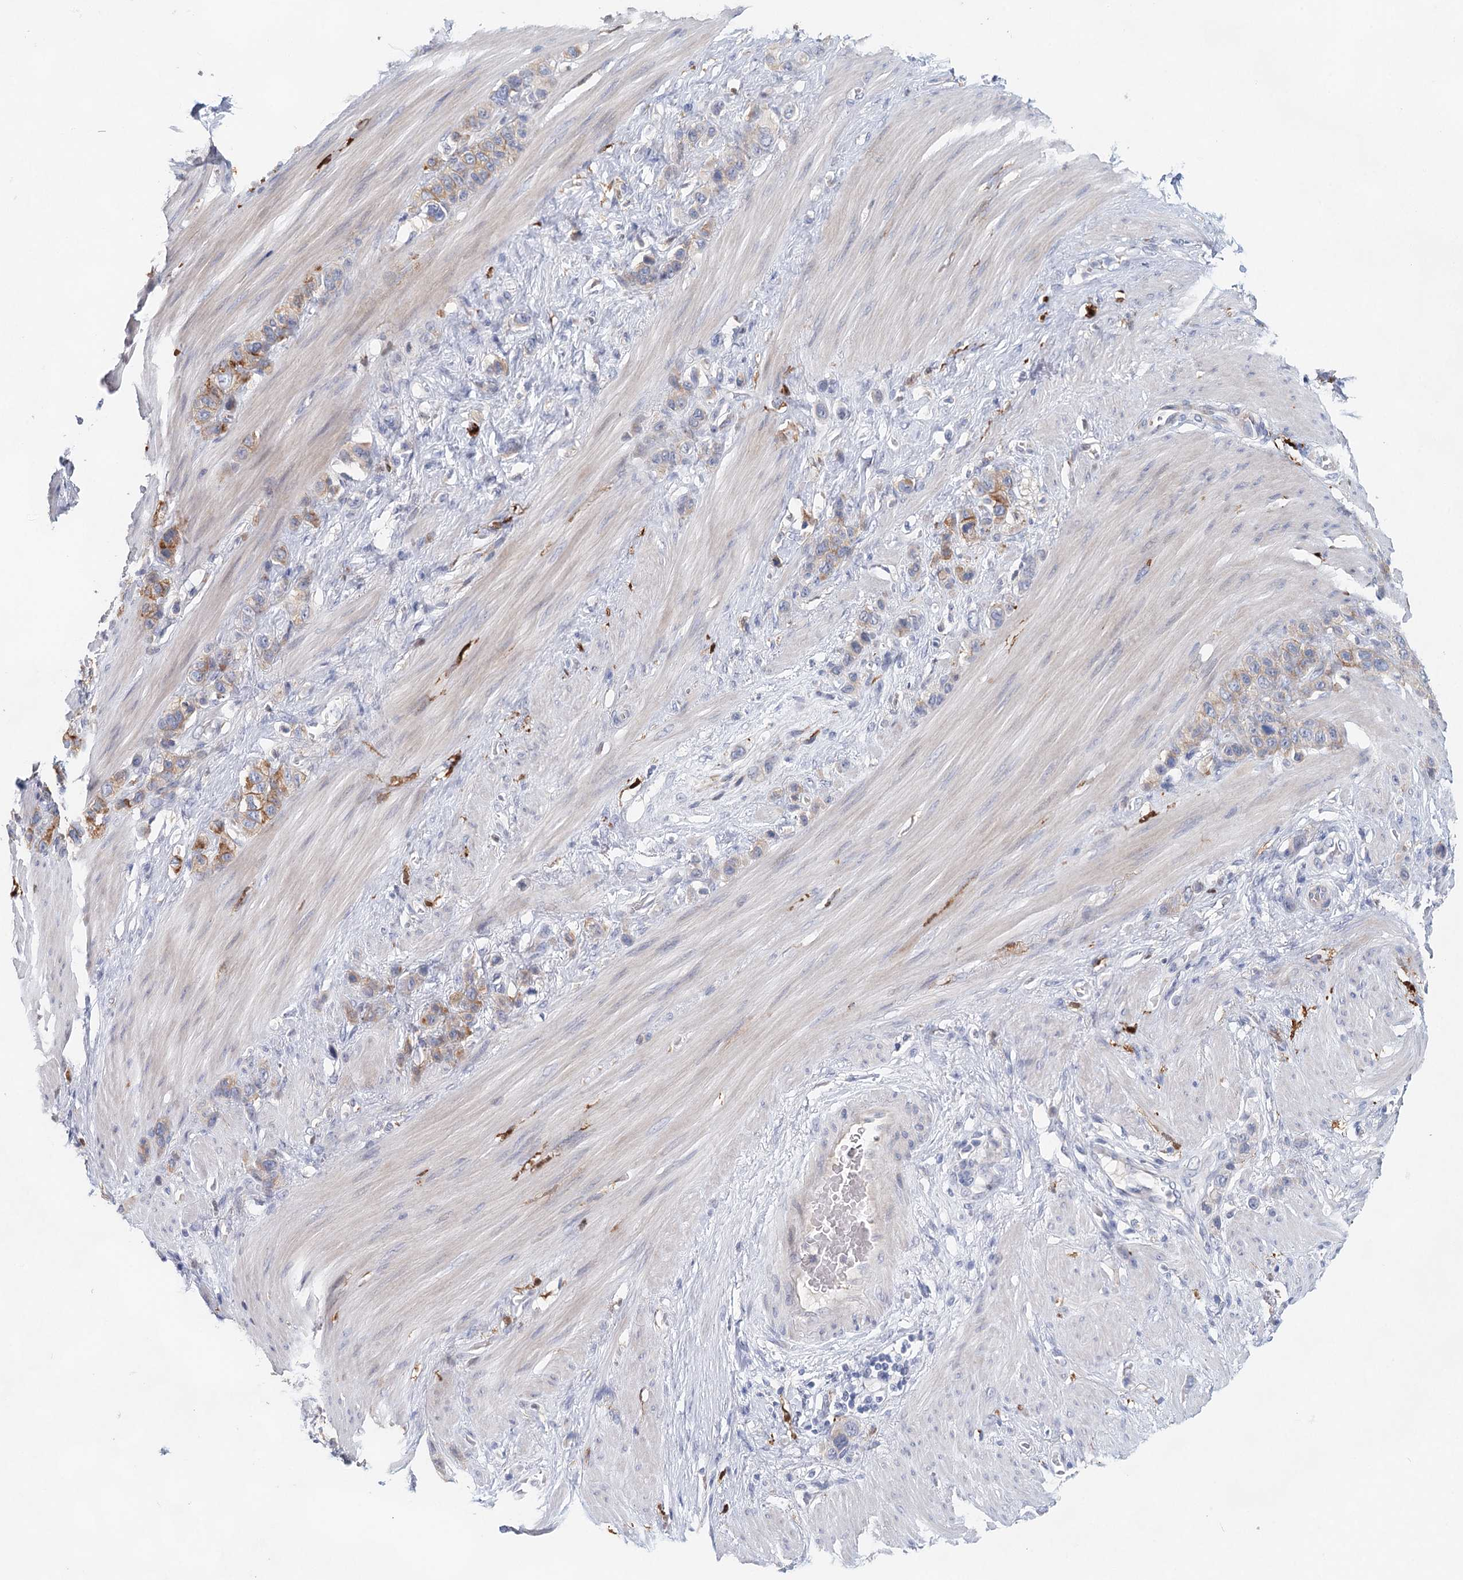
{"staining": {"intensity": "moderate", "quantity": "25%-75%", "location": "cytoplasmic/membranous"}, "tissue": "stomach cancer", "cell_type": "Tumor cells", "image_type": "cancer", "snomed": [{"axis": "morphology", "description": "Adenocarcinoma, NOS"}, {"axis": "morphology", "description": "Adenocarcinoma, High grade"}, {"axis": "topography", "description": "Stomach, upper"}, {"axis": "topography", "description": "Stomach, lower"}], "caption": "Protein staining demonstrates moderate cytoplasmic/membranous staining in about 25%-75% of tumor cells in stomach adenocarcinoma (high-grade).", "gene": "SLC19A3", "patient": {"sex": "female", "age": 65}}